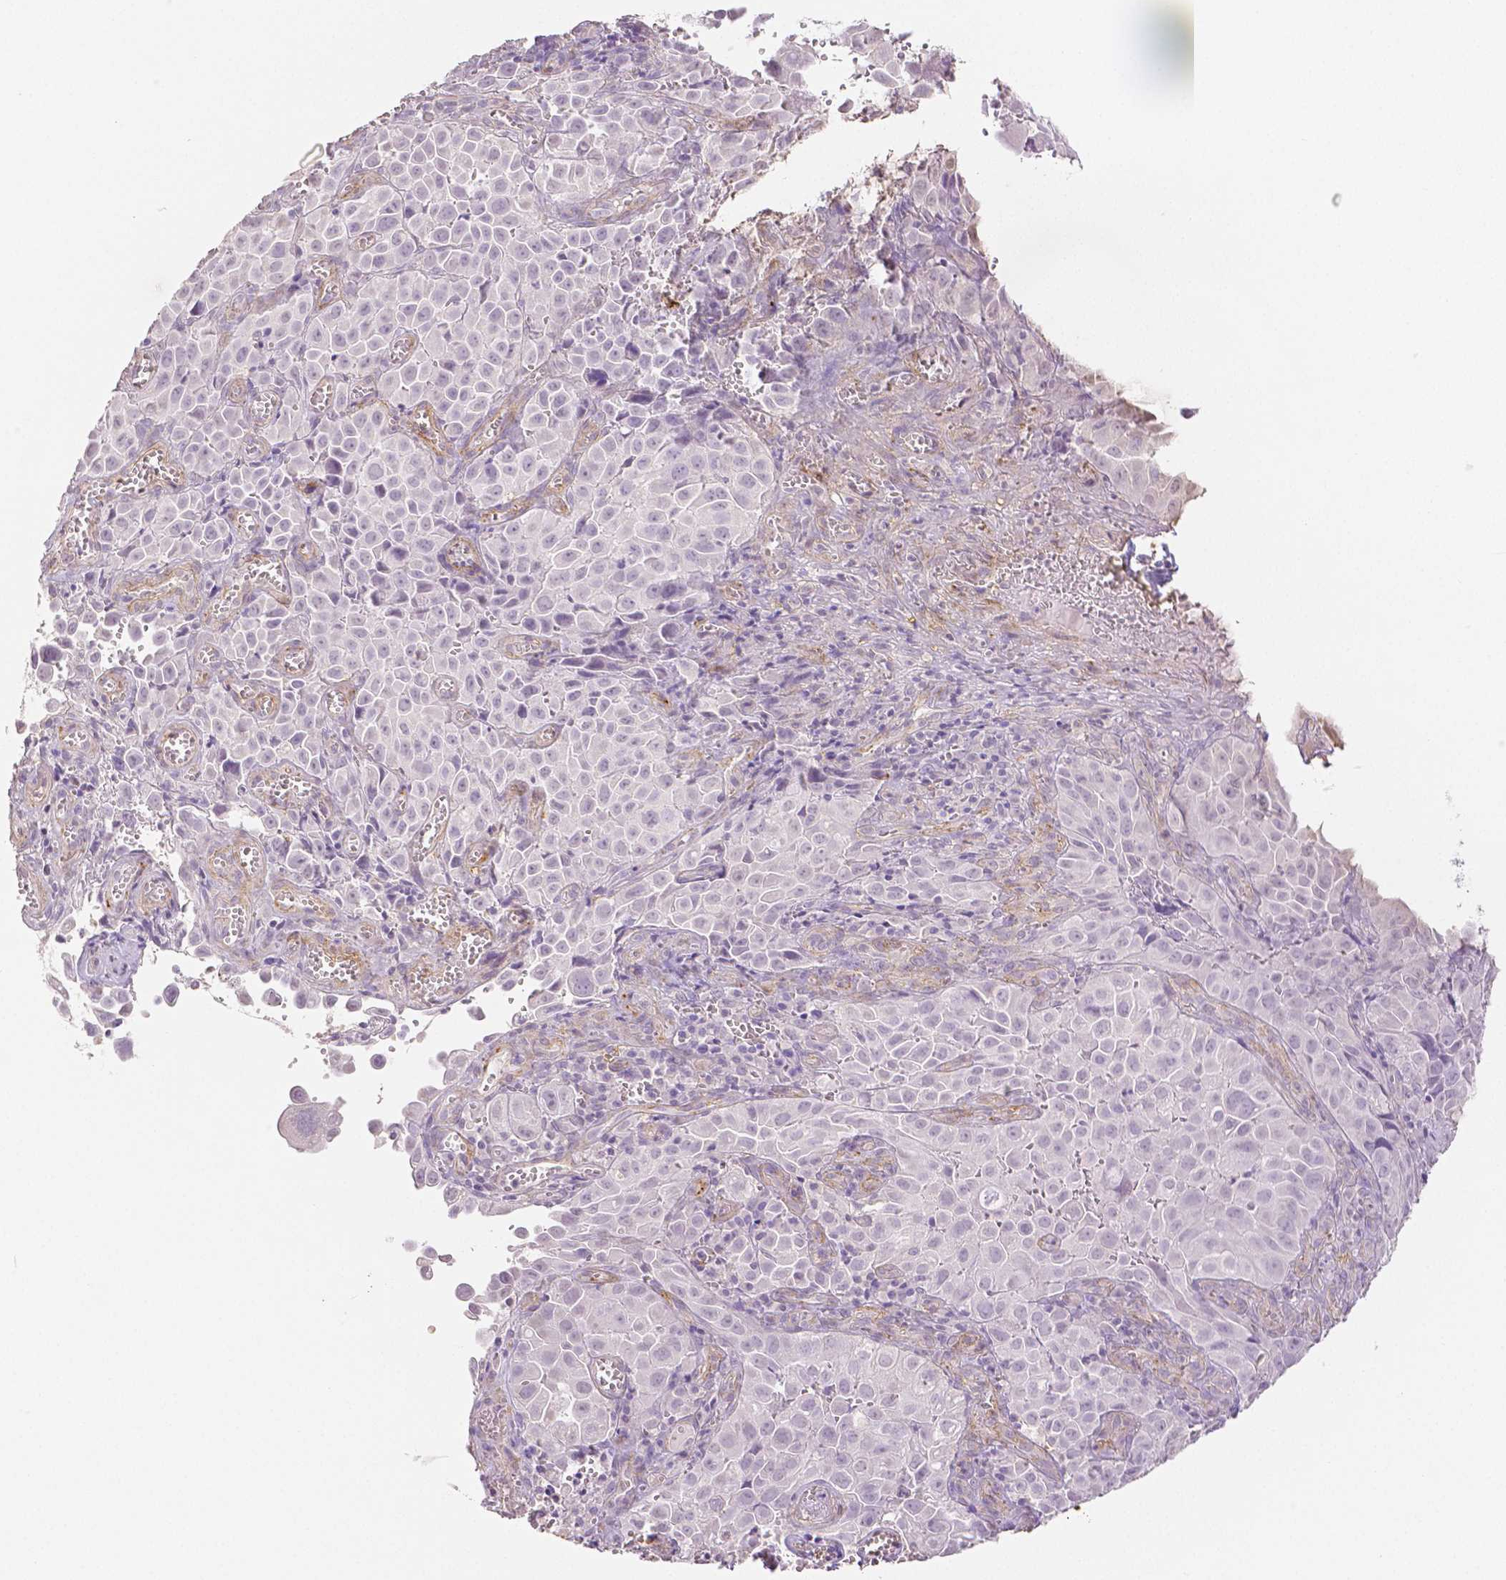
{"staining": {"intensity": "negative", "quantity": "none", "location": "none"}, "tissue": "cervical cancer", "cell_type": "Tumor cells", "image_type": "cancer", "snomed": [{"axis": "morphology", "description": "Squamous cell carcinoma, NOS"}, {"axis": "topography", "description": "Cervix"}], "caption": "The photomicrograph demonstrates no staining of tumor cells in squamous cell carcinoma (cervical).", "gene": "THY1", "patient": {"sex": "female", "age": 55}}